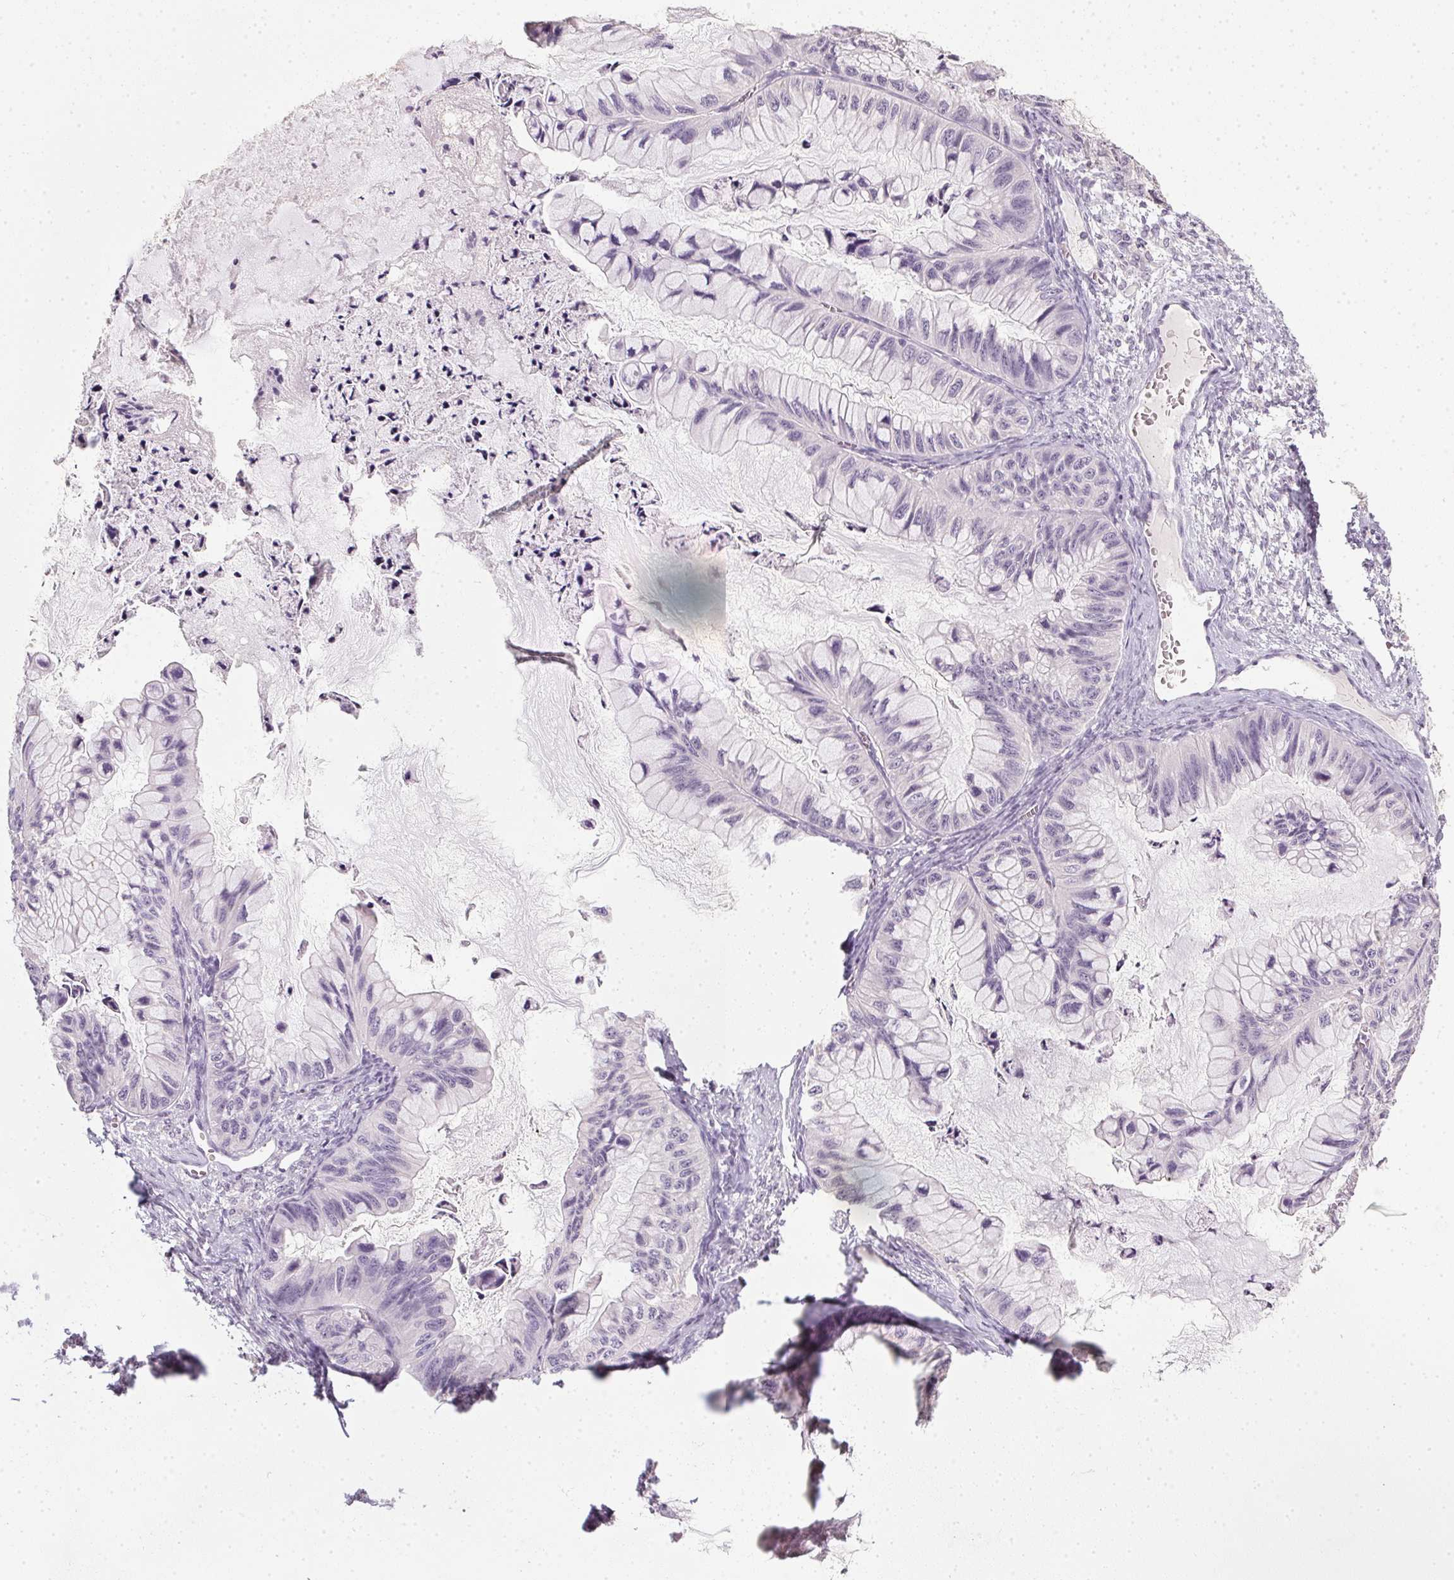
{"staining": {"intensity": "negative", "quantity": "none", "location": "none"}, "tissue": "ovarian cancer", "cell_type": "Tumor cells", "image_type": "cancer", "snomed": [{"axis": "morphology", "description": "Cystadenocarcinoma, mucinous, NOS"}, {"axis": "topography", "description": "Ovary"}], "caption": "Histopathology image shows no significant protein positivity in tumor cells of ovarian mucinous cystadenocarcinoma. (DAB immunohistochemistry (IHC), high magnification).", "gene": "TMEM72", "patient": {"sex": "female", "age": 72}}